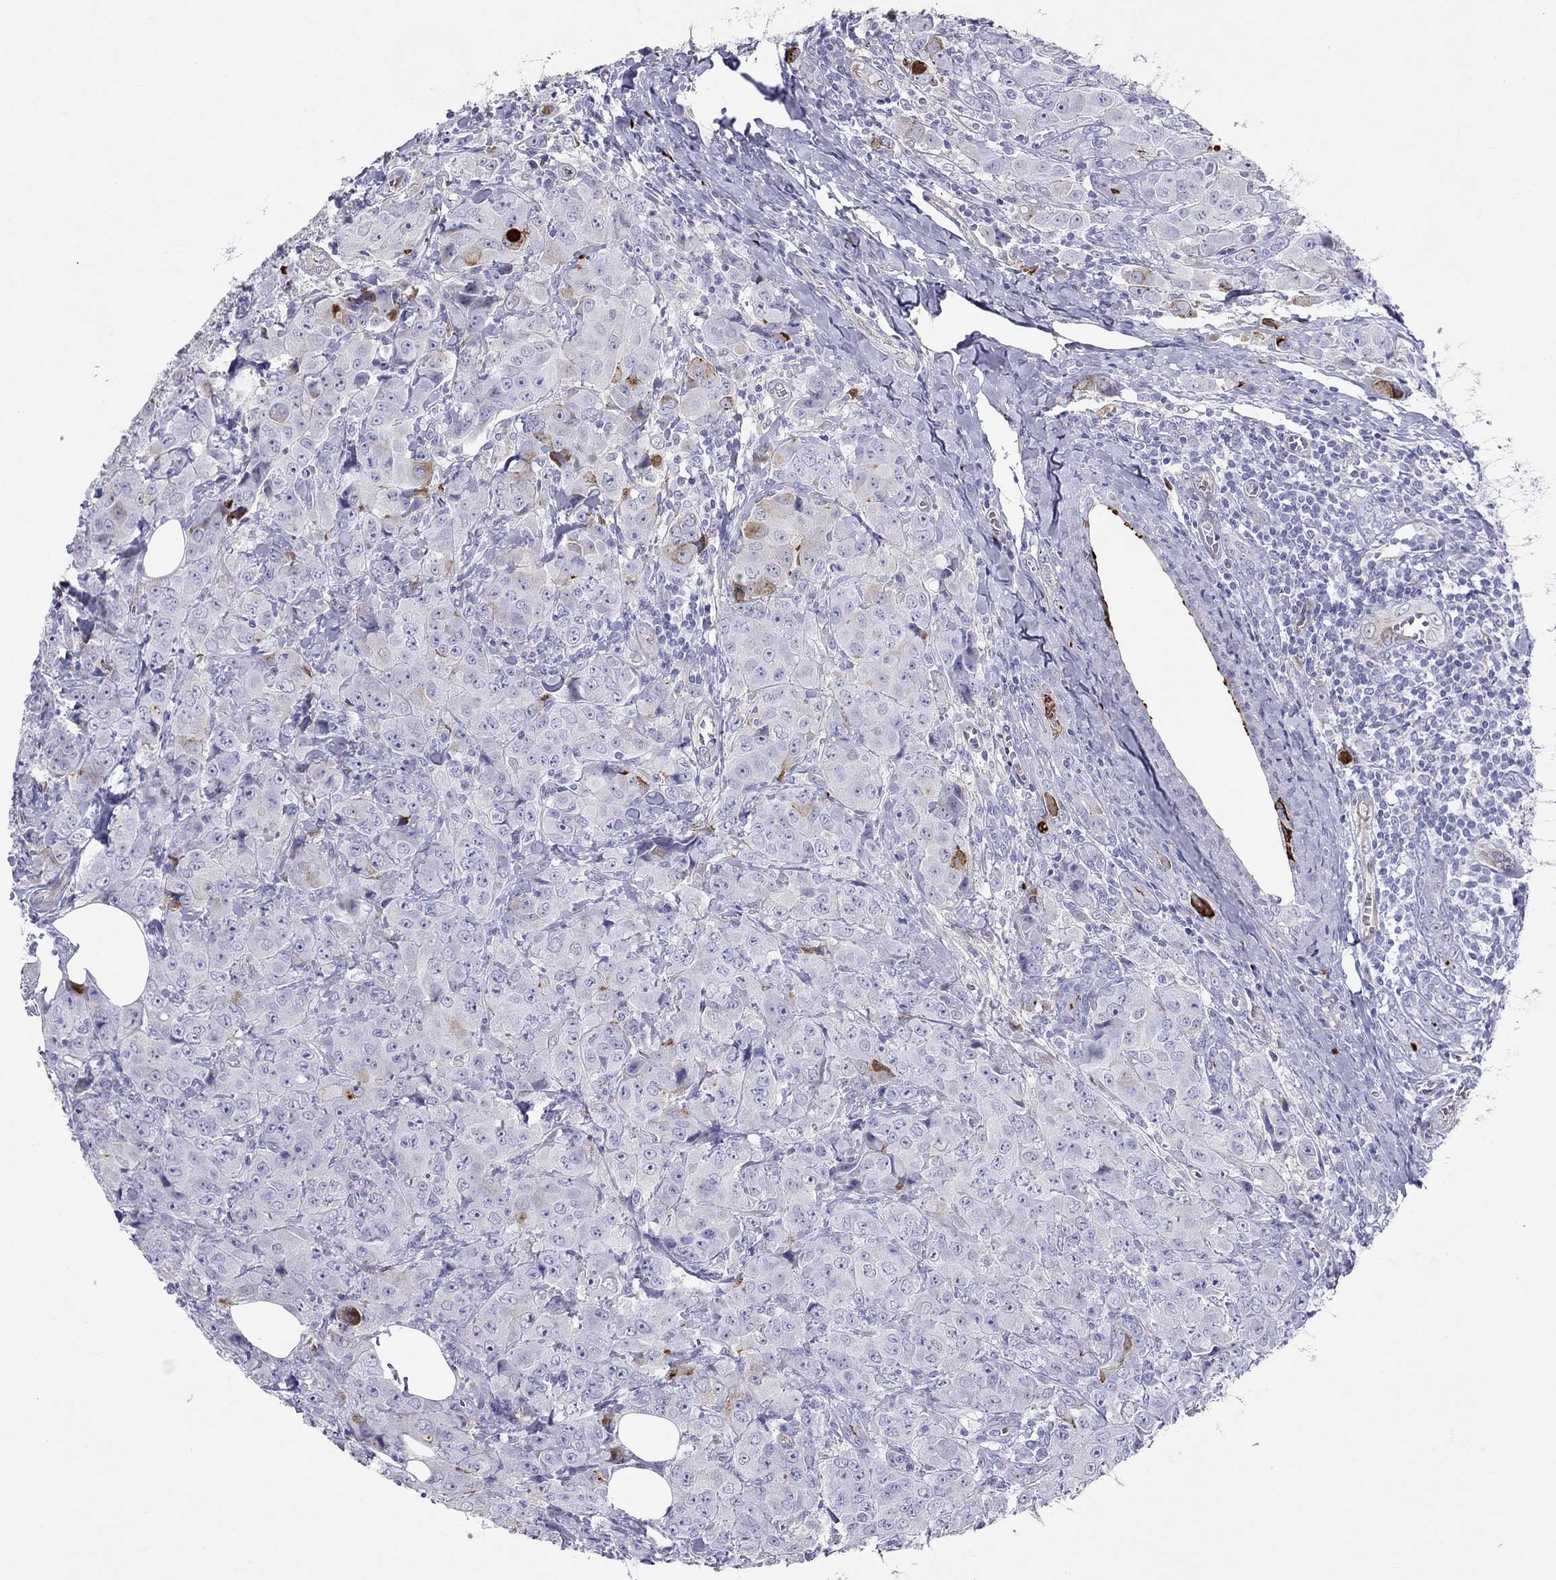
{"staining": {"intensity": "negative", "quantity": "none", "location": "none"}, "tissue": "breast cancer", "cell_type": "Tumor cells", "image_type": "cancer", "snomed": [{"axis": "morphology", "description": "Duct carcinoma"}, {"axis": "topography", "description": "Breast"}], "caption": "Immunohistochemical staining of human breast cancer (invasive ductal carcinoma) displays no significant staining in tumor cells.", "gene": "SPINT4", "patient": {"sex": "female", "age": 43}}